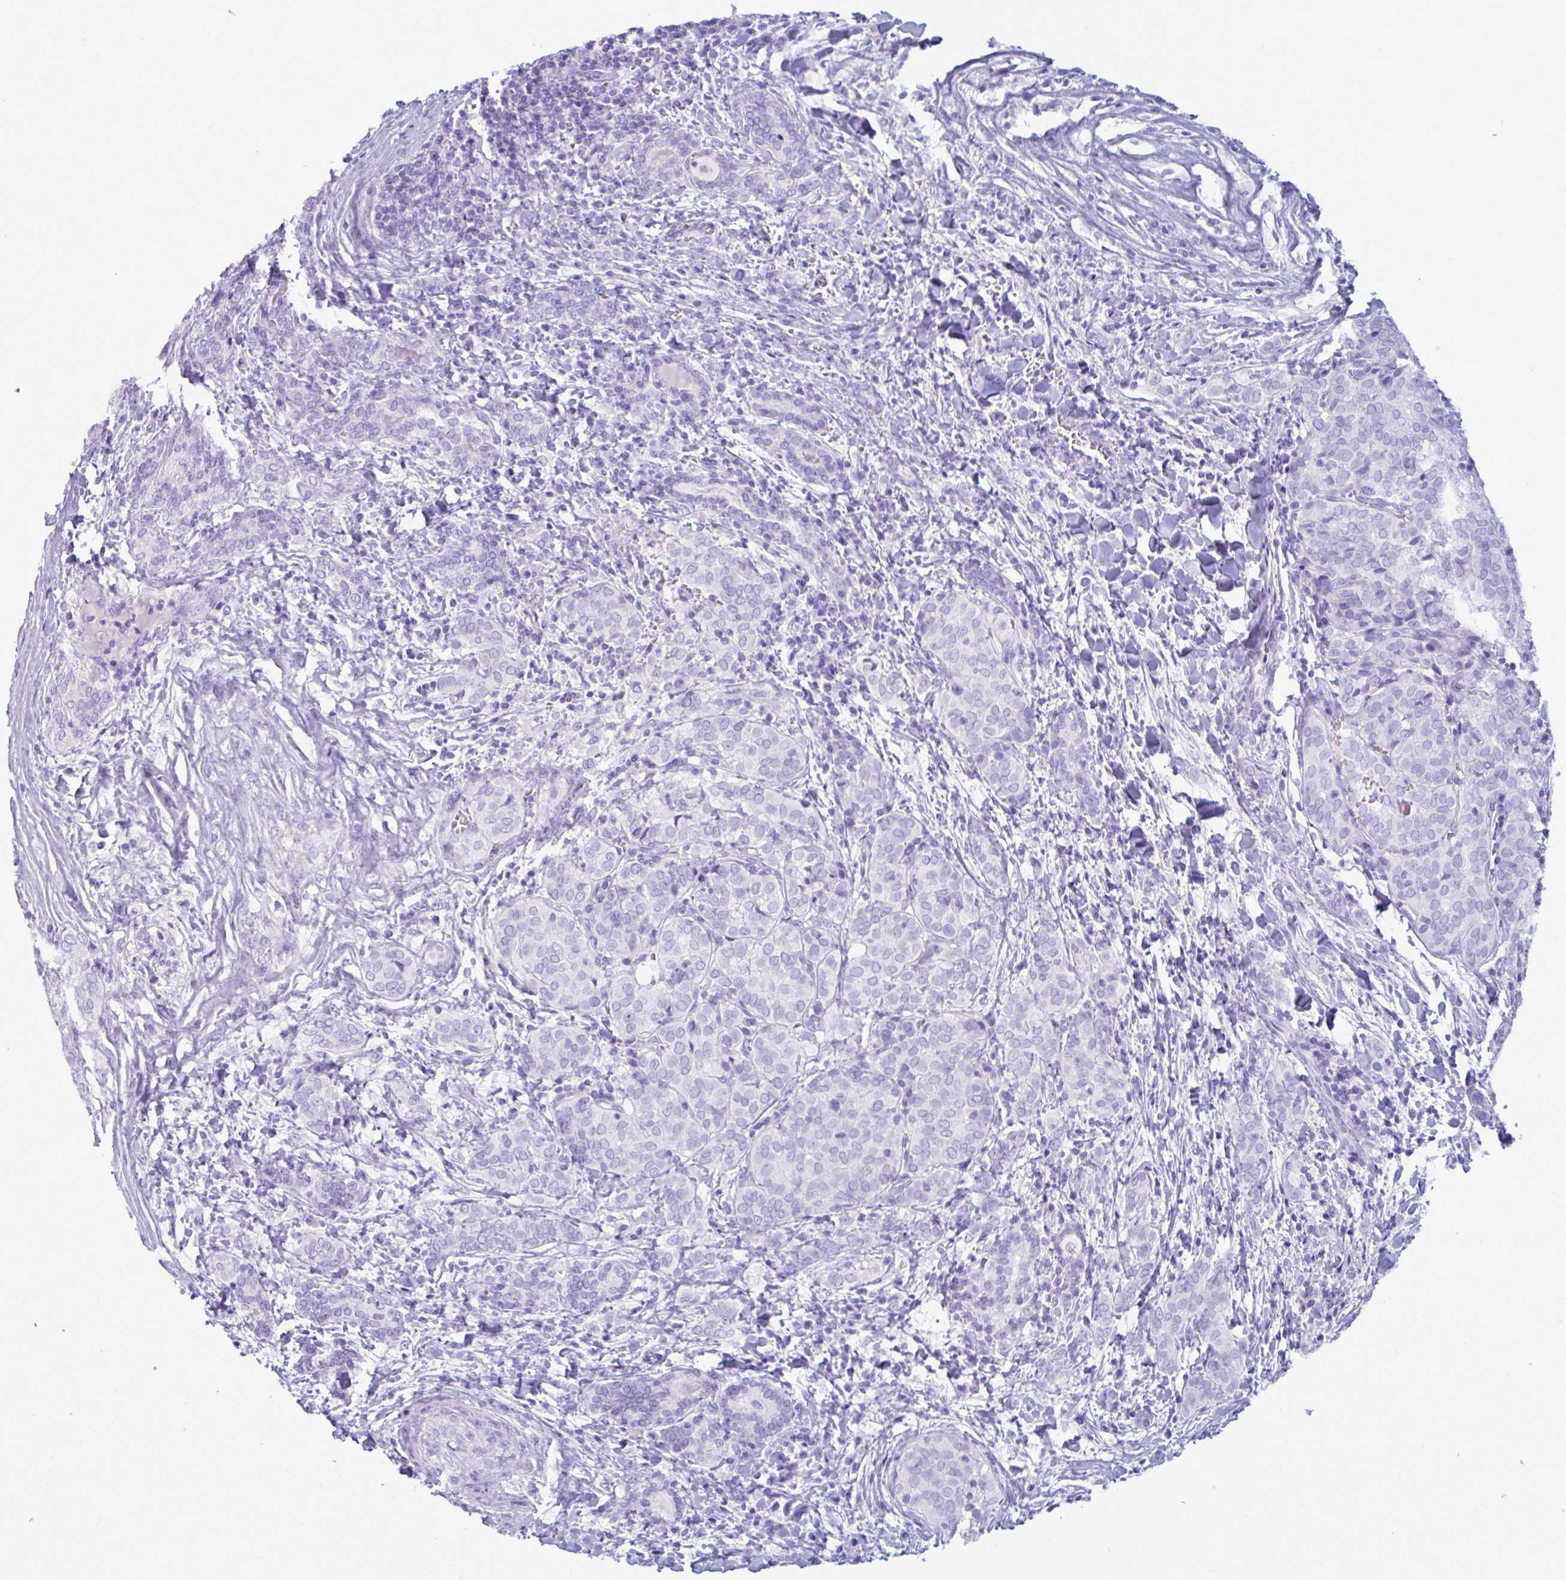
{"staining": {"intensity": "negative", "quantity": "none", "location": "none"}, "tissue": "thyroid cancer", "cell_type": "Tumor cells", "image_type": "cancer", "snomed": [{"axis": "morphology", "description": "Papillary adenocarcinoma, NOS"}, {"axis": "topography", "description": "Thyroid gland"}], "caption": "High magnification brightfield microscopy of thyroid cancer (papillary adenocarcinoma) stained with DAB (brown) and counterstained with hematoxylin (blue): tumor cells show no significant positivity.", "gene": "BBS10", "patient": {"sex": "female", "age": 30}}